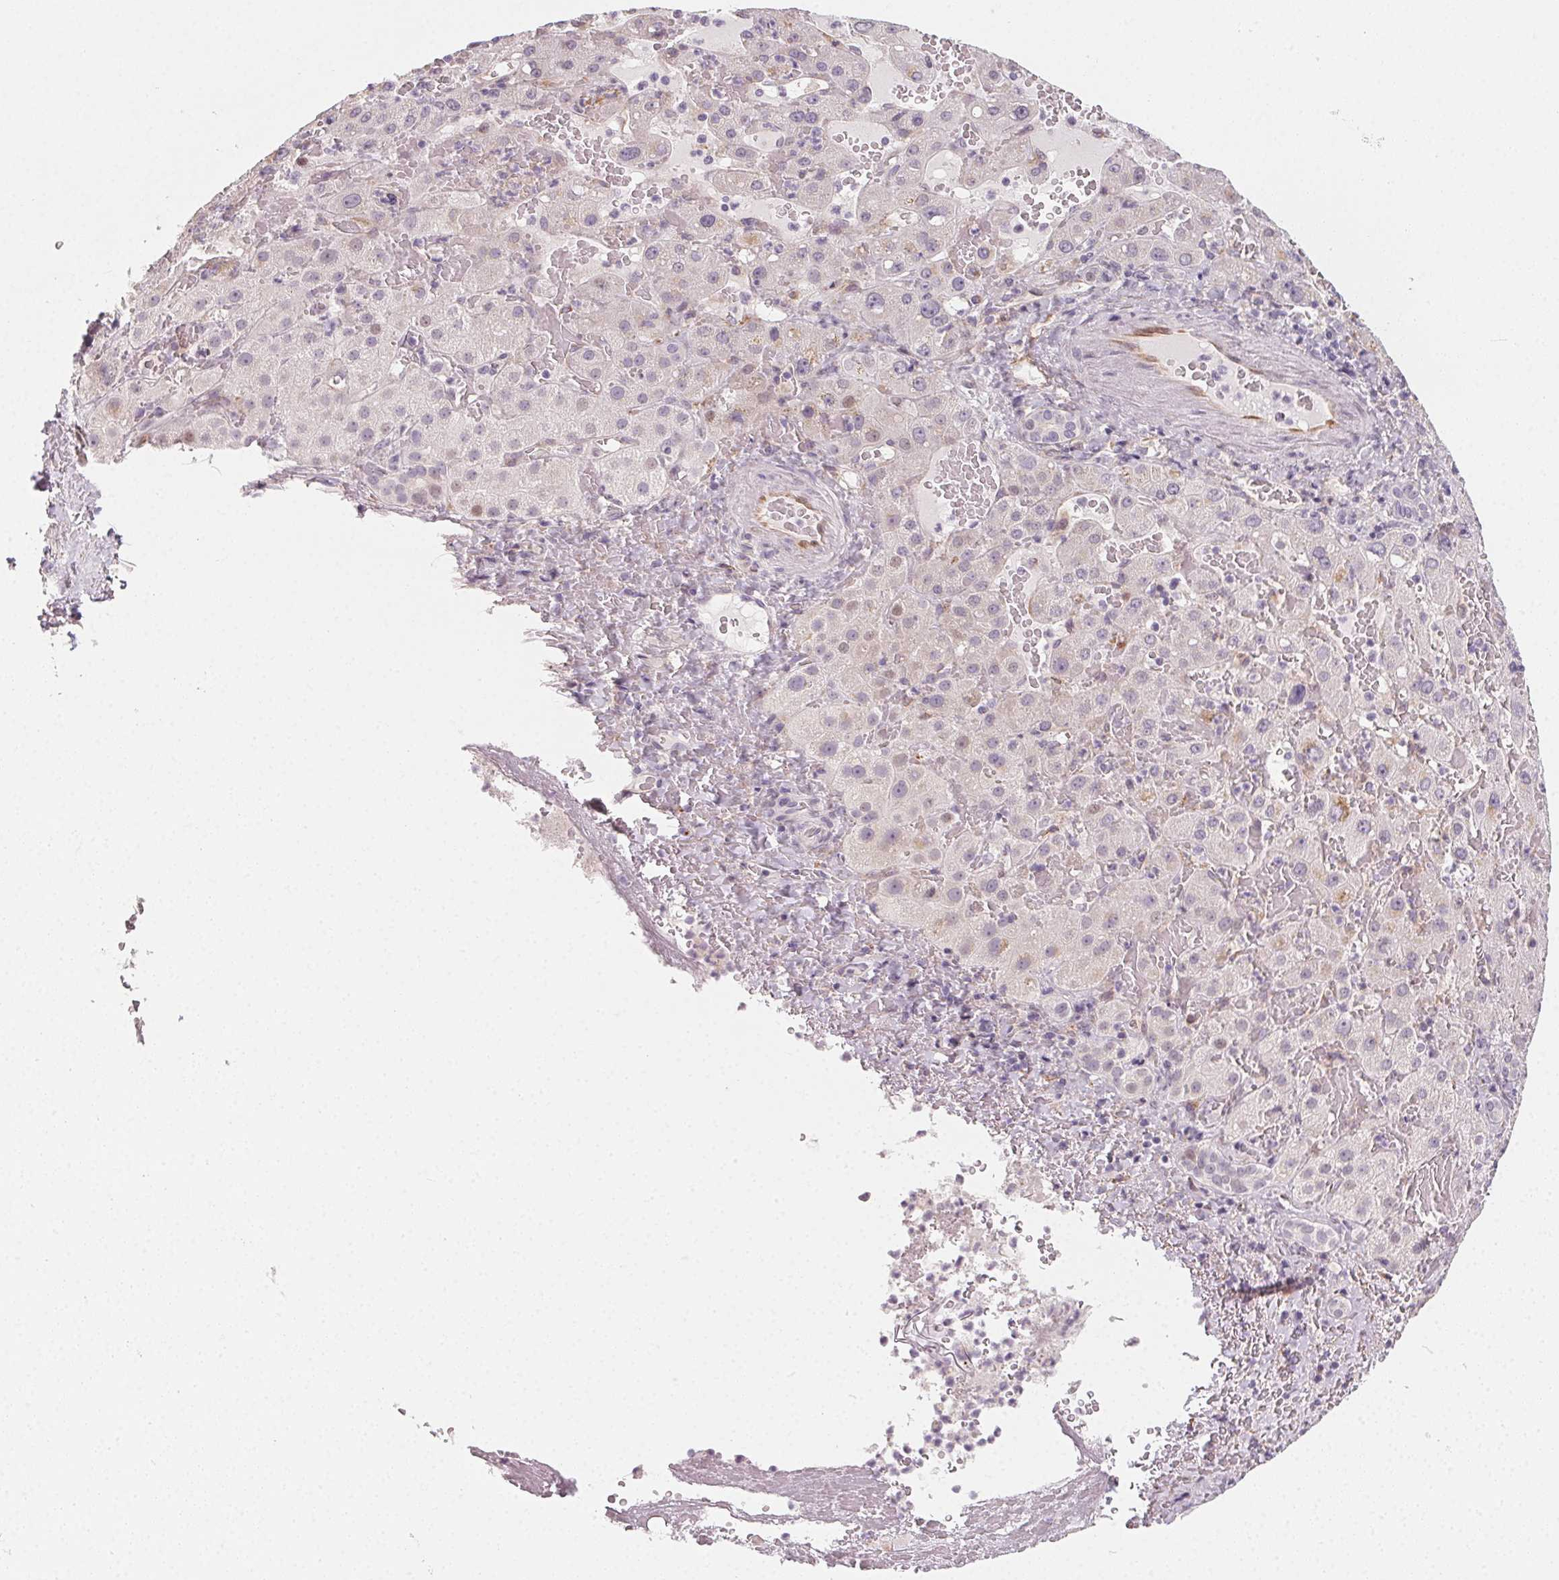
{"staining": {"intensity": "moderate", "quantity": "<25%", "location": "cytoplasmic/membranous"}, "tissue": "liver cancer", "cell_type": "Tumor cells", "image_type": "cancer", "snomed": [{"axis": "morphology", "description": "Carcinoma, Hepatocellular, NOS"}, {"axis": "topography", "description": "Liver"}], "caption": "Protein staining demonstrates moderate cytoplasmic/membranous expression in approximately <25% of tumor cells in hepatocellular carcinoma (liver). The protein of interest is stained brown, and the nuclei are stained in blue (DAB IHC with brightfield microscopy, high magnification).", "gene": "CCDC96", "patient": {"sex": "female", "age": 73}}